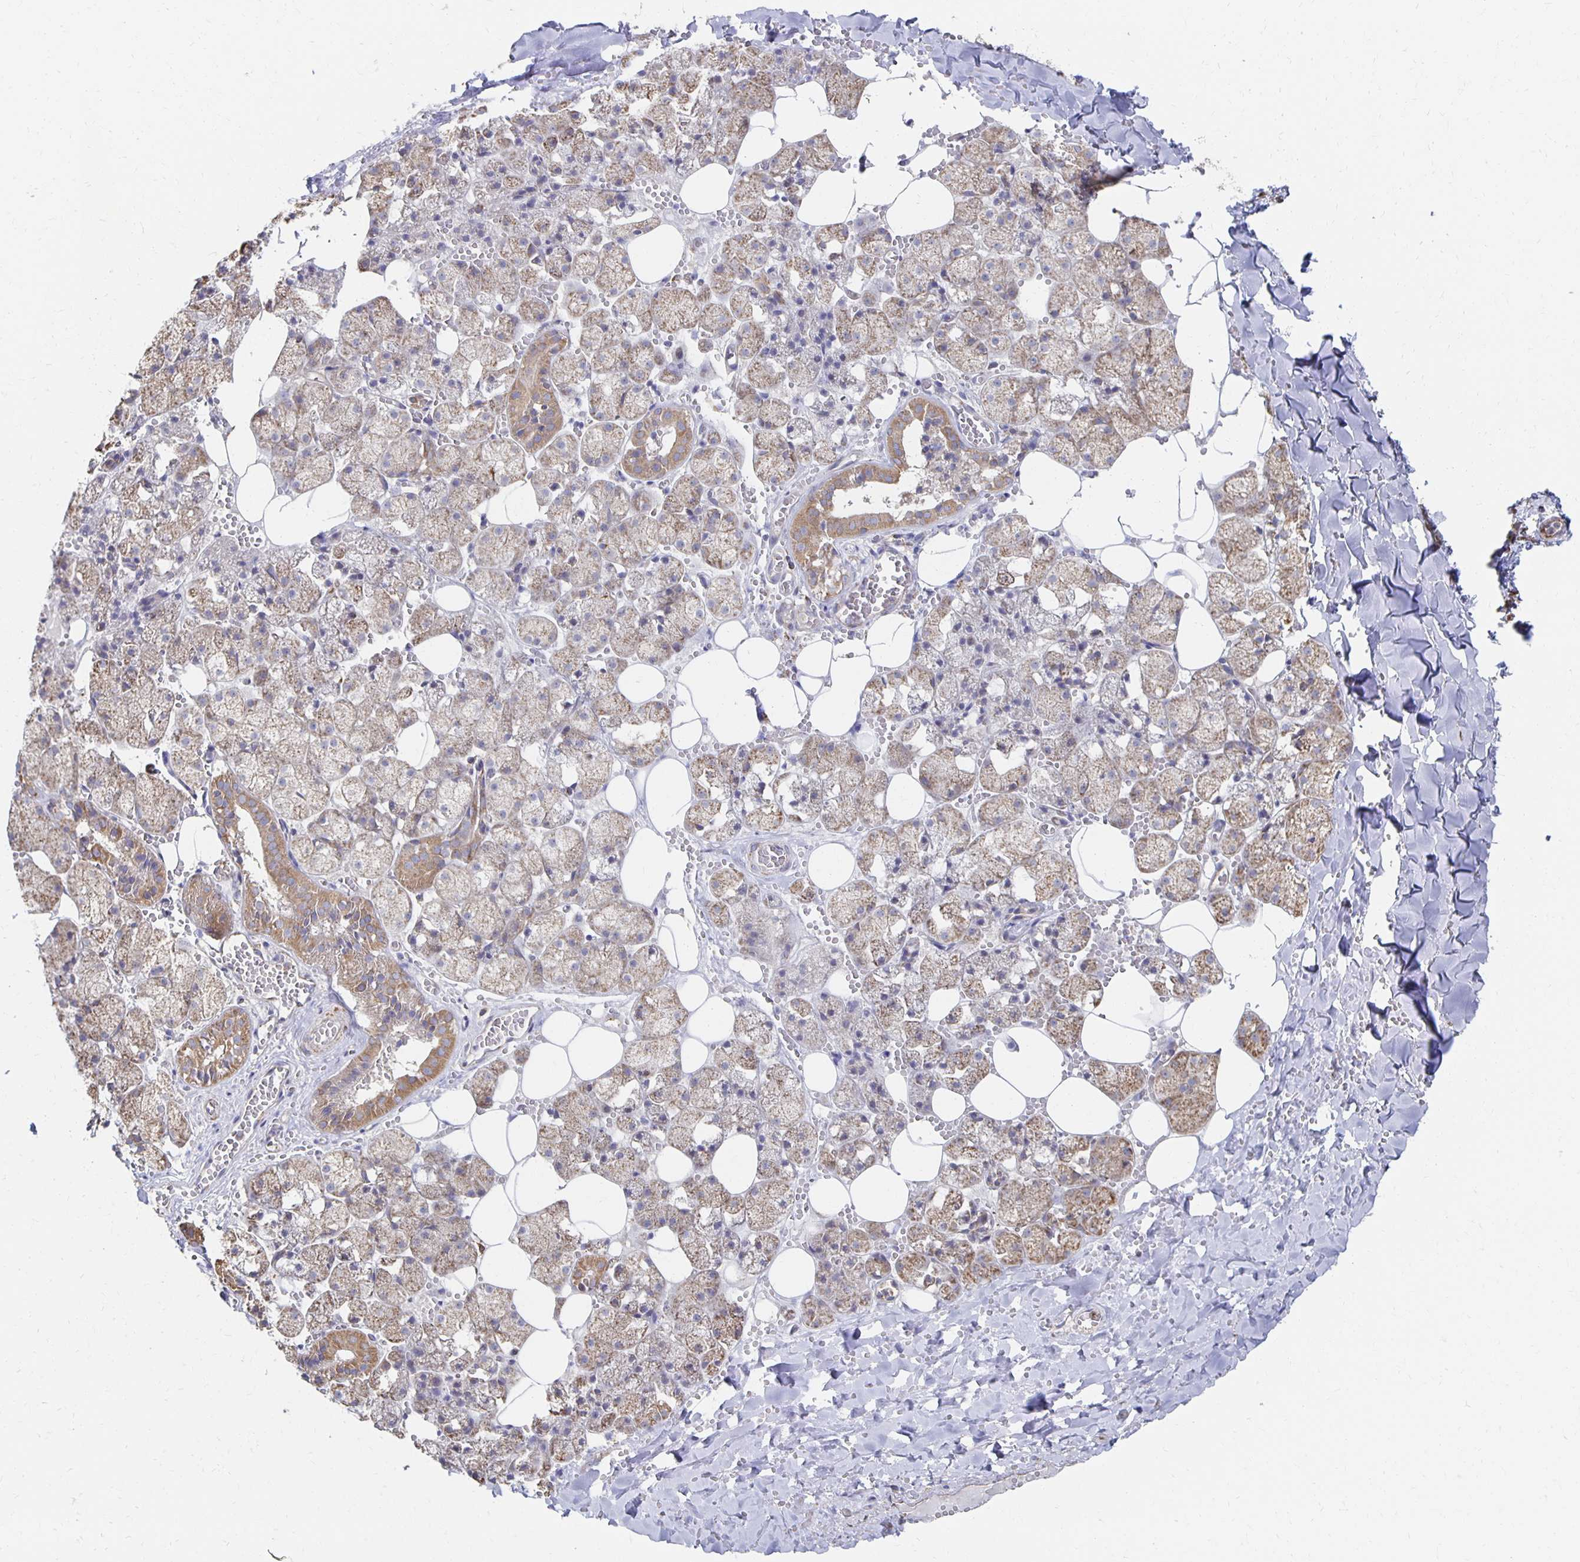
{"staining": {"intensity": "moderate", "quantity": ">75%", "location": "cytoplasmic/membranous"}, "tissue": "salivary gland", "cell_type": "Glandular cells", "image_type": "normal", "snomed": [{"axis": "morphology", "description": "Normal tissue, NOS"}, {"axis": "topography", "description": "Salivary gland"}, {"axis": "topography", "description": "Peripheral nerve tissue"}], "caption": "Immunohistochemical staining of benign human salivary gland demonstrates >75% levels of moderate cytoplasmic/membranous protein staining in about >75% of glandular cells.", "gene": "NKX2", "patient": {"sex": "male", "age": 38}}